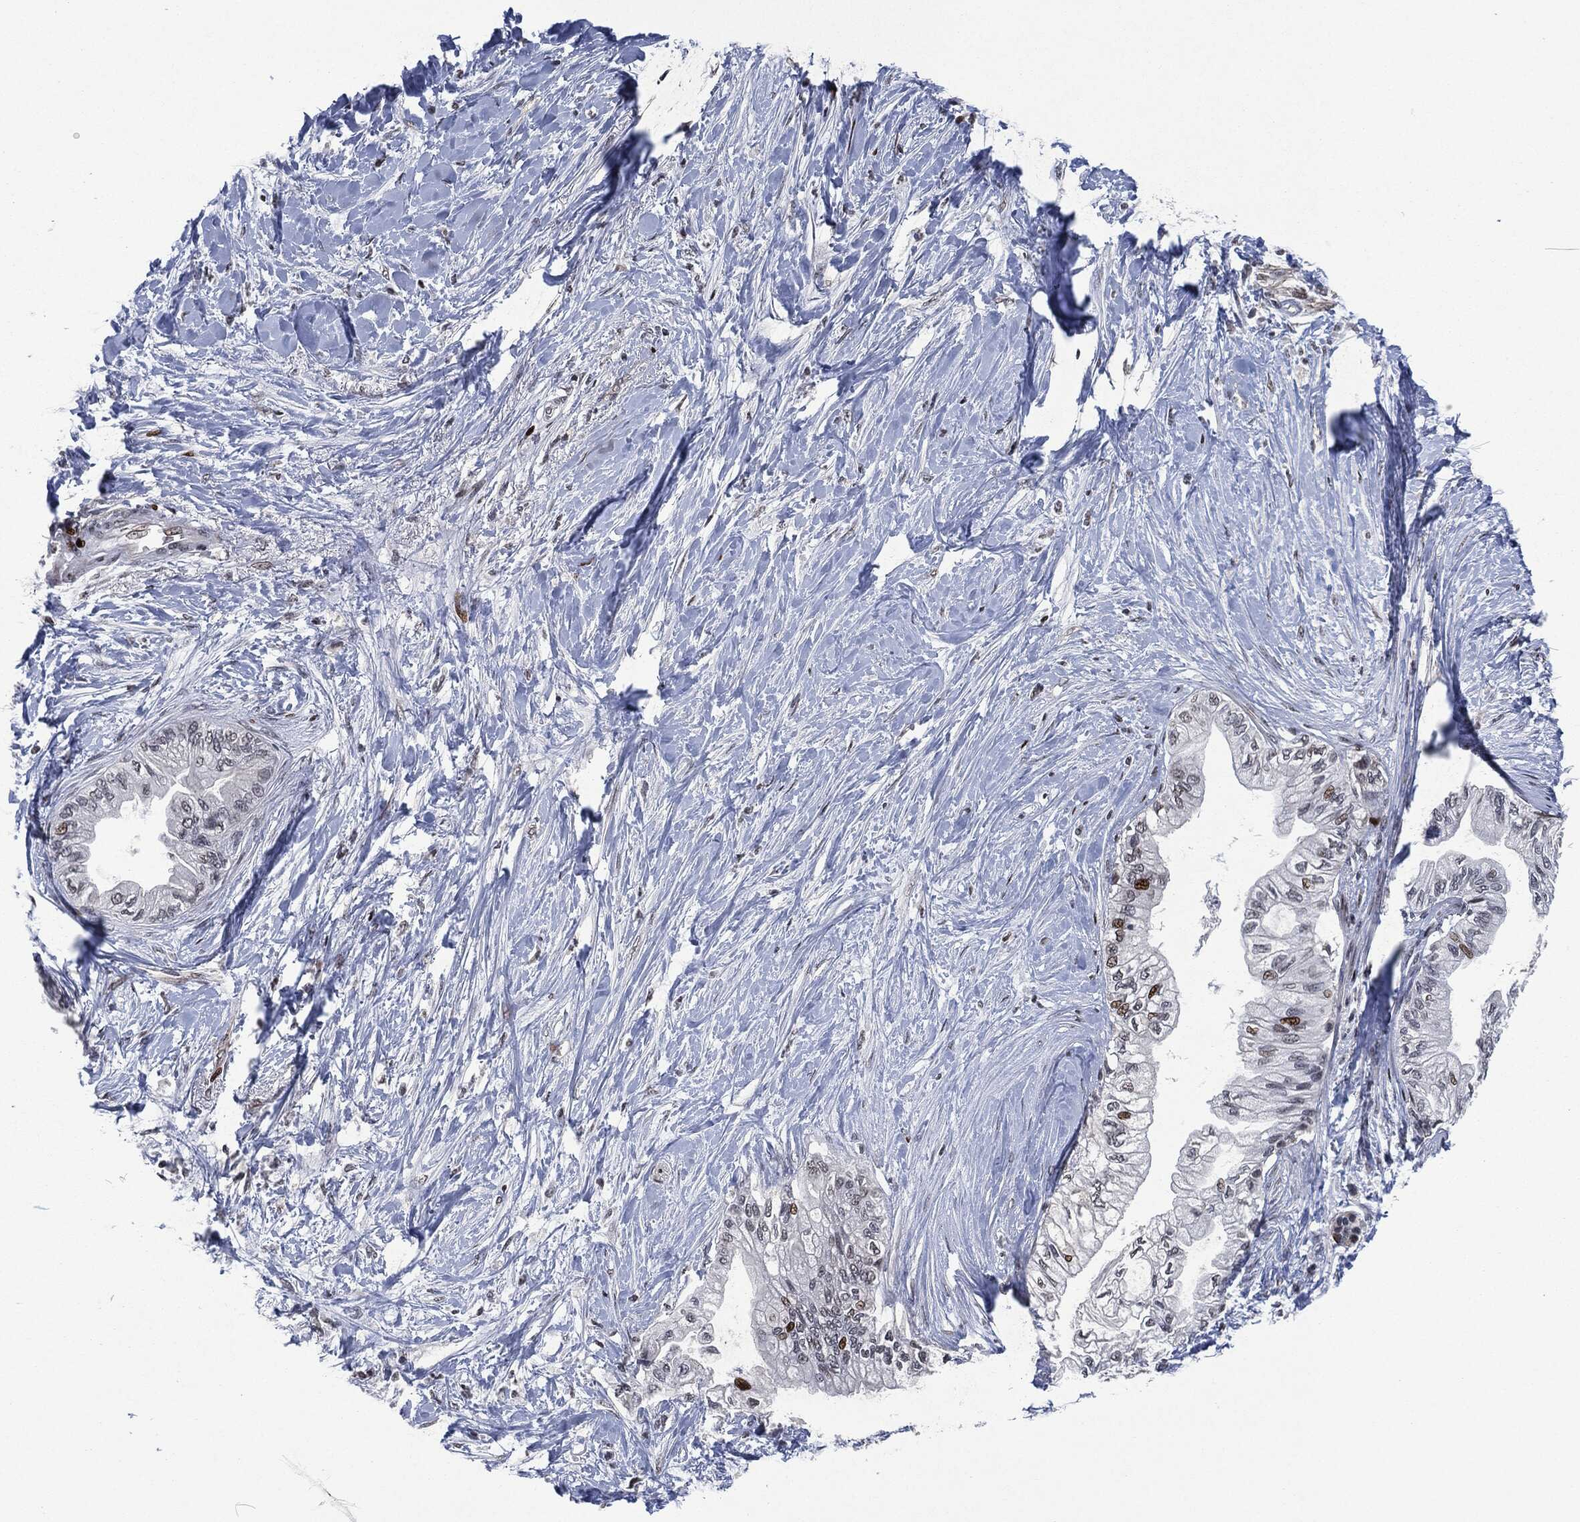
{"staining": {"intensity": "strong", "quantity": "<25%", "location": "nuclear"}, "tissue": "pancreatic cancer", "cell_type": "Tumor cells", "image_type": "cancer", "snomed": [{"axis": "morphology", "description": "Normal tissue, NOS"}, {"axis": "morphology", "description": "Adenocarcinoma, NOS"}, {"axis": "topography", "description": "Pancreas"}, {"axis": "topography", "description": "Duodenum"}], "caption": "Protein staining demonstrates strong nuclear expression in approximately <25% of tumor cells in pancreatic cancer (adenocarcinoma). (Brightfield microscopy of DAB IHC at high magnification).", "gene": "EGFR", "patient": {"sex": "female", "age": 60}}